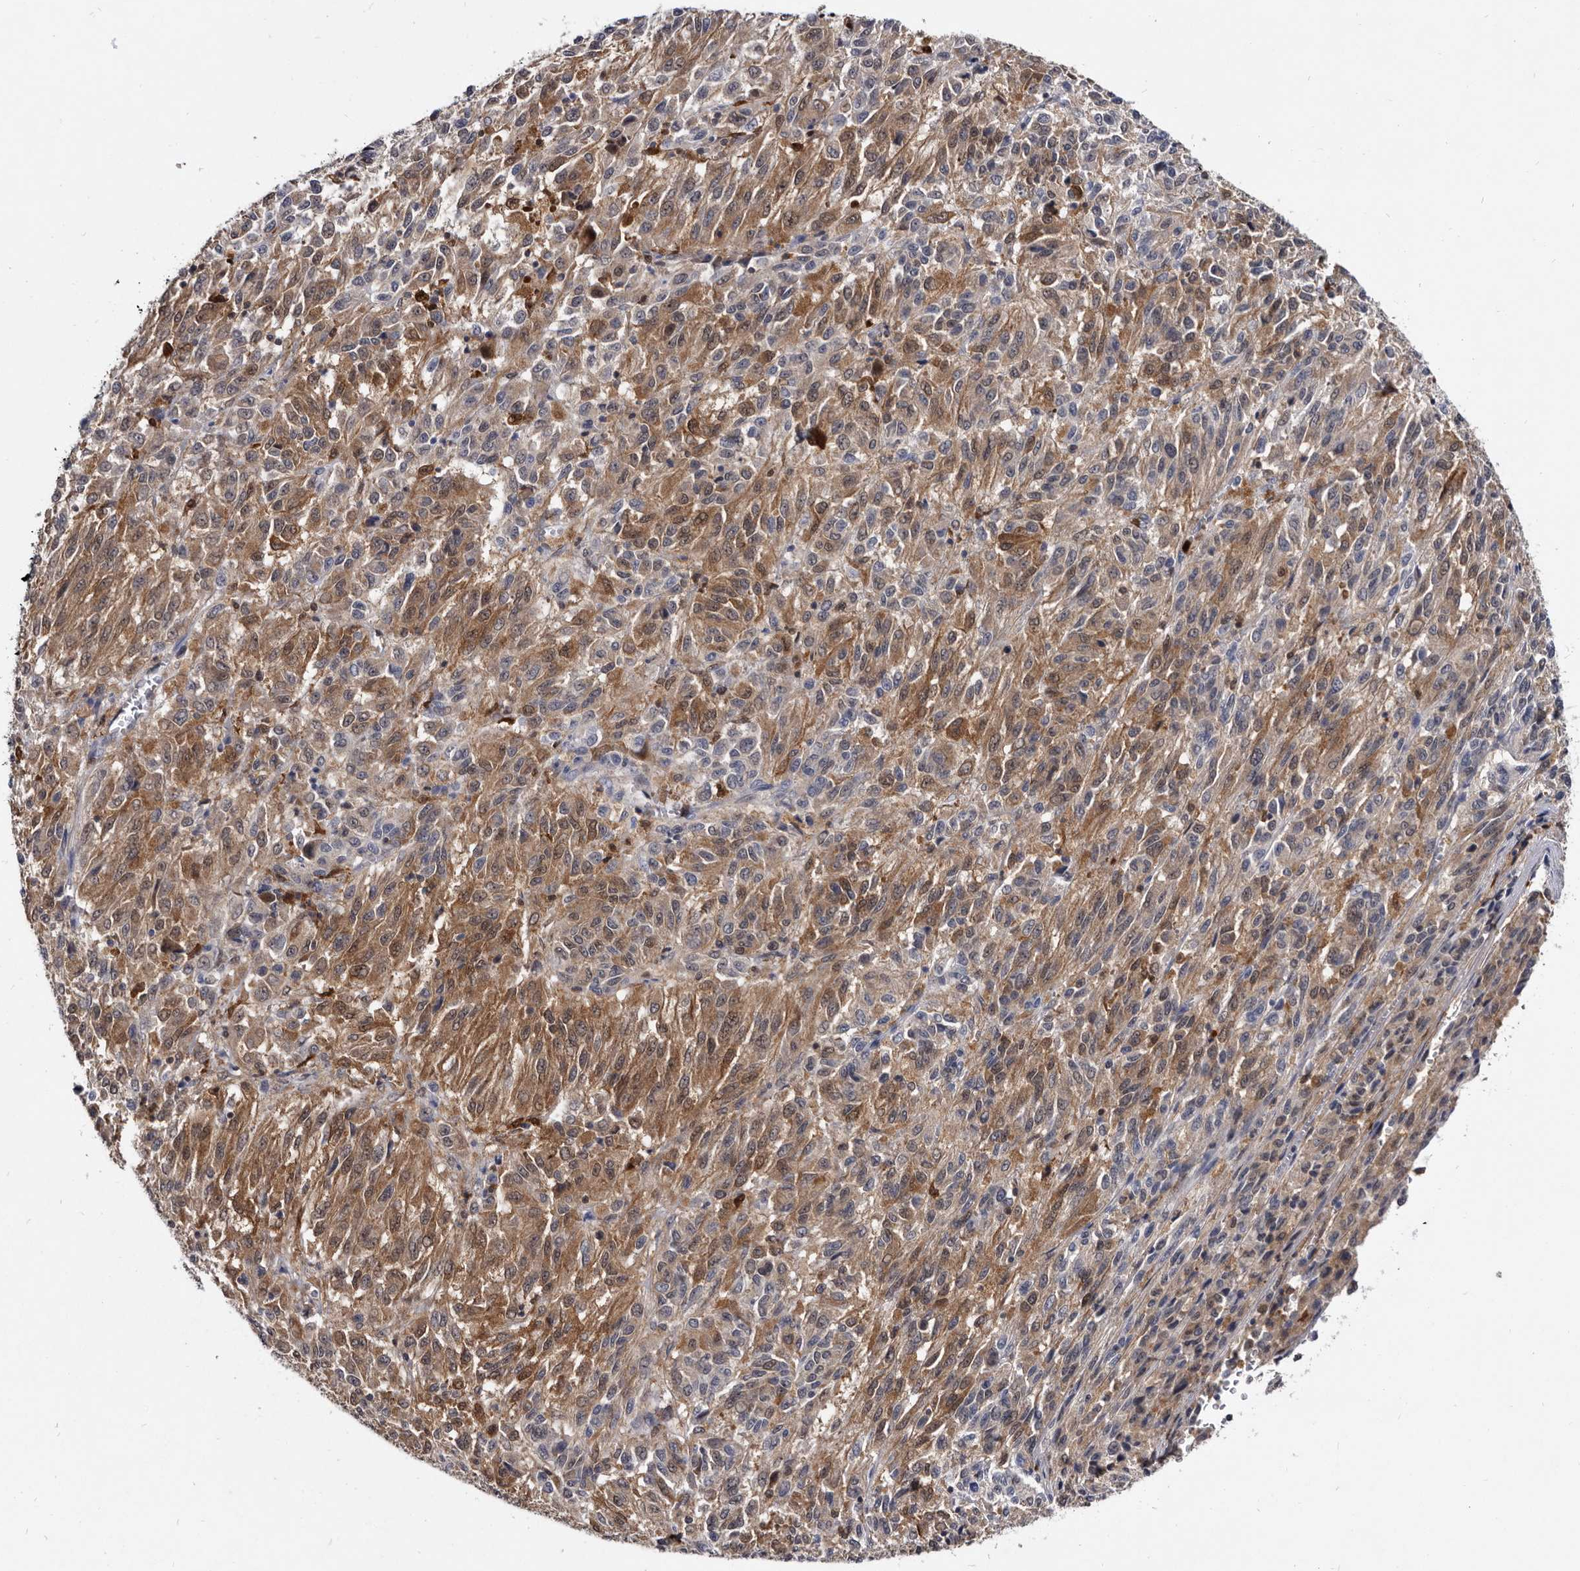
{"staining": {"intensity": "moderate", "quantity": ">75%", "location": "cytoplasmic/membranous"}, "tissue": "melanoma", "cell_type": "Tumor cells", "image_type": "cancer", "snomed": [{"axis": "morphology", "description": "Malignant melanoma, Metastatic site"}, {"axis": "topography", "description": "Lung"}], "caption": "The micrograph demonstrates immunohistochemical staining of melanoma. There is moderate cytoplasmic/membranous expression is seen in about >75% of tumor cells.", "gene": "SERPINB8", "patient": {"sex": "male", "age": 64}}